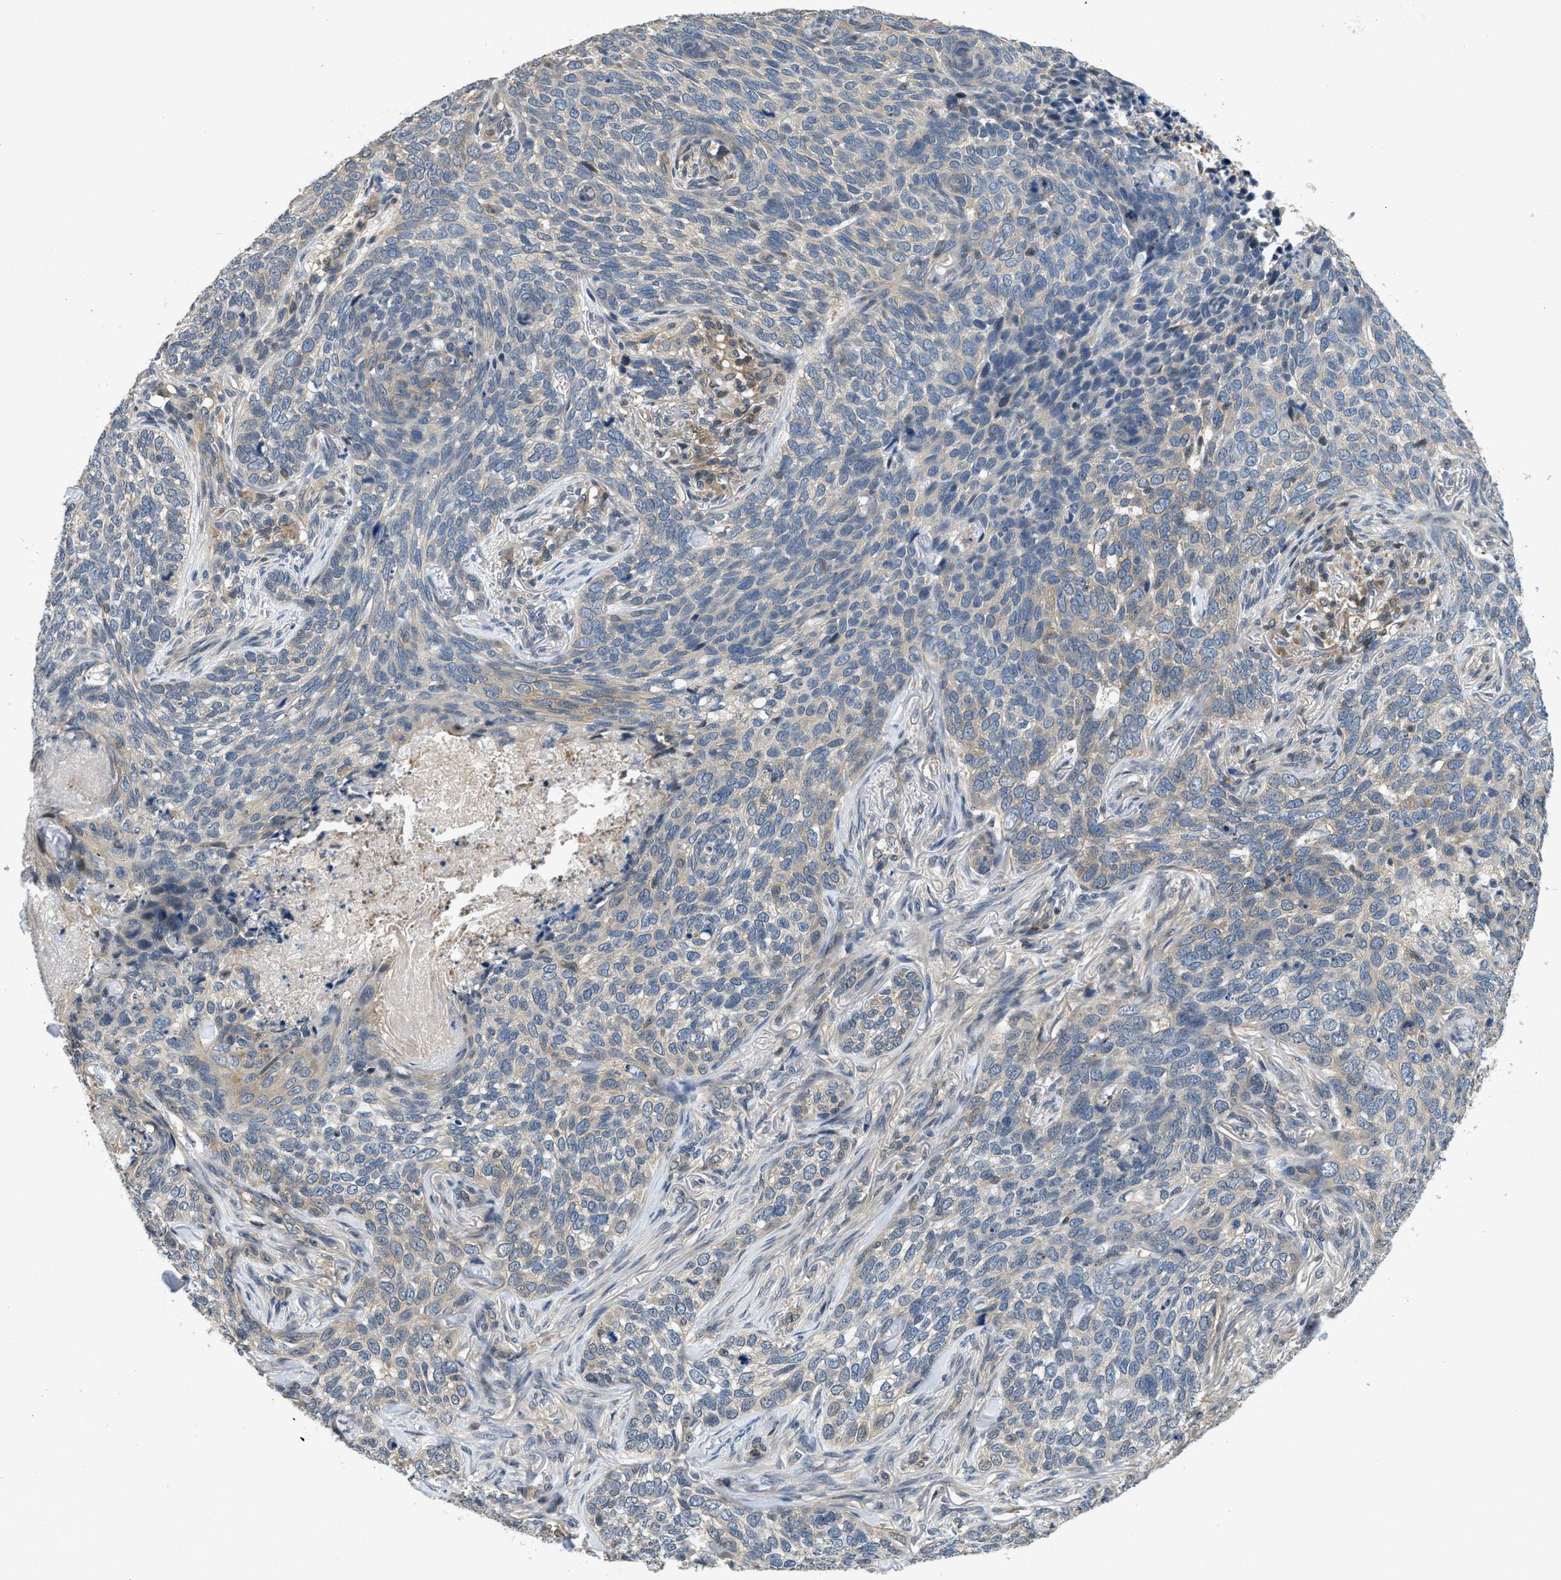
{"staining": {"intensity": "weak", "quantity": "<25%", "location": "cytoplasmic/membranous"}, "tissue": "skin cancer", "cell_type": "Tumor cells", "image_type": "cancer", "snomed": [{"axis": "morphology", "description": "Basal cell carcinoma"}, {"axis": "topography", "description": "Skin"}], "caption": "The histopathology image reveals no staining of tumor cells in basal cell carcinoma (skin).", "gene": "TES", "patient": {"sex": "female", "age": 64}}